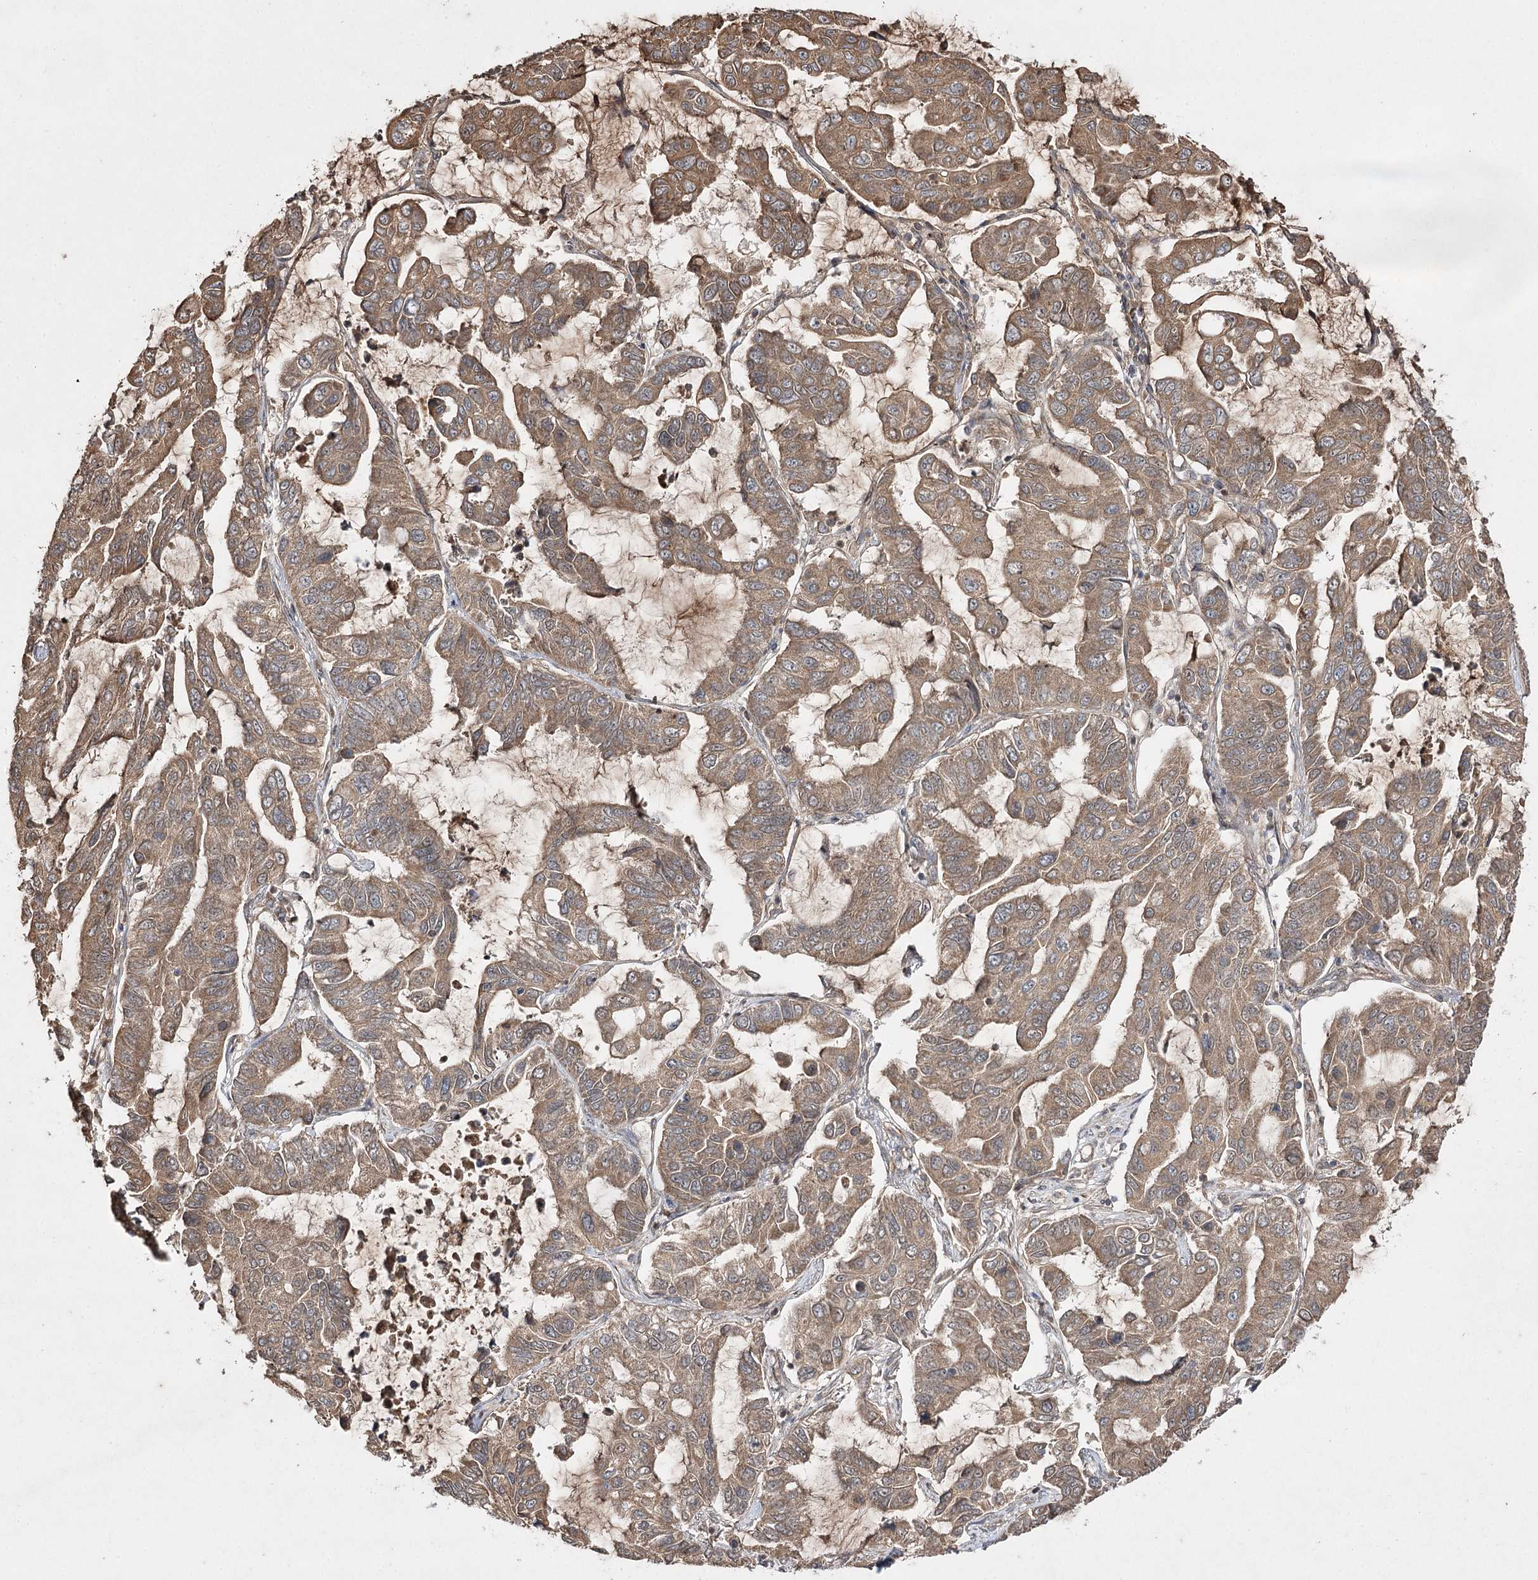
{"staining": {"intensity": "moderate", "quantity": ">75%", "location": "cytoplasmic/membranous"}, "tissue": "lung cancer", "cell_type": "Tumor cells", "image_type": "cancer", "snomed": [{"axis": "morphology", "description": "Adenocarcinoma, NOS"}, {"axis": "topography", "description": "Lung"}], "caption": "An image of human lung adenocarcinoma stained for a protein demonstrates moderate cytoplasmic/membranous brown staining in tumor cells.", "gene": "FANCL", "patient": {"sex": "male", "age": 64}}